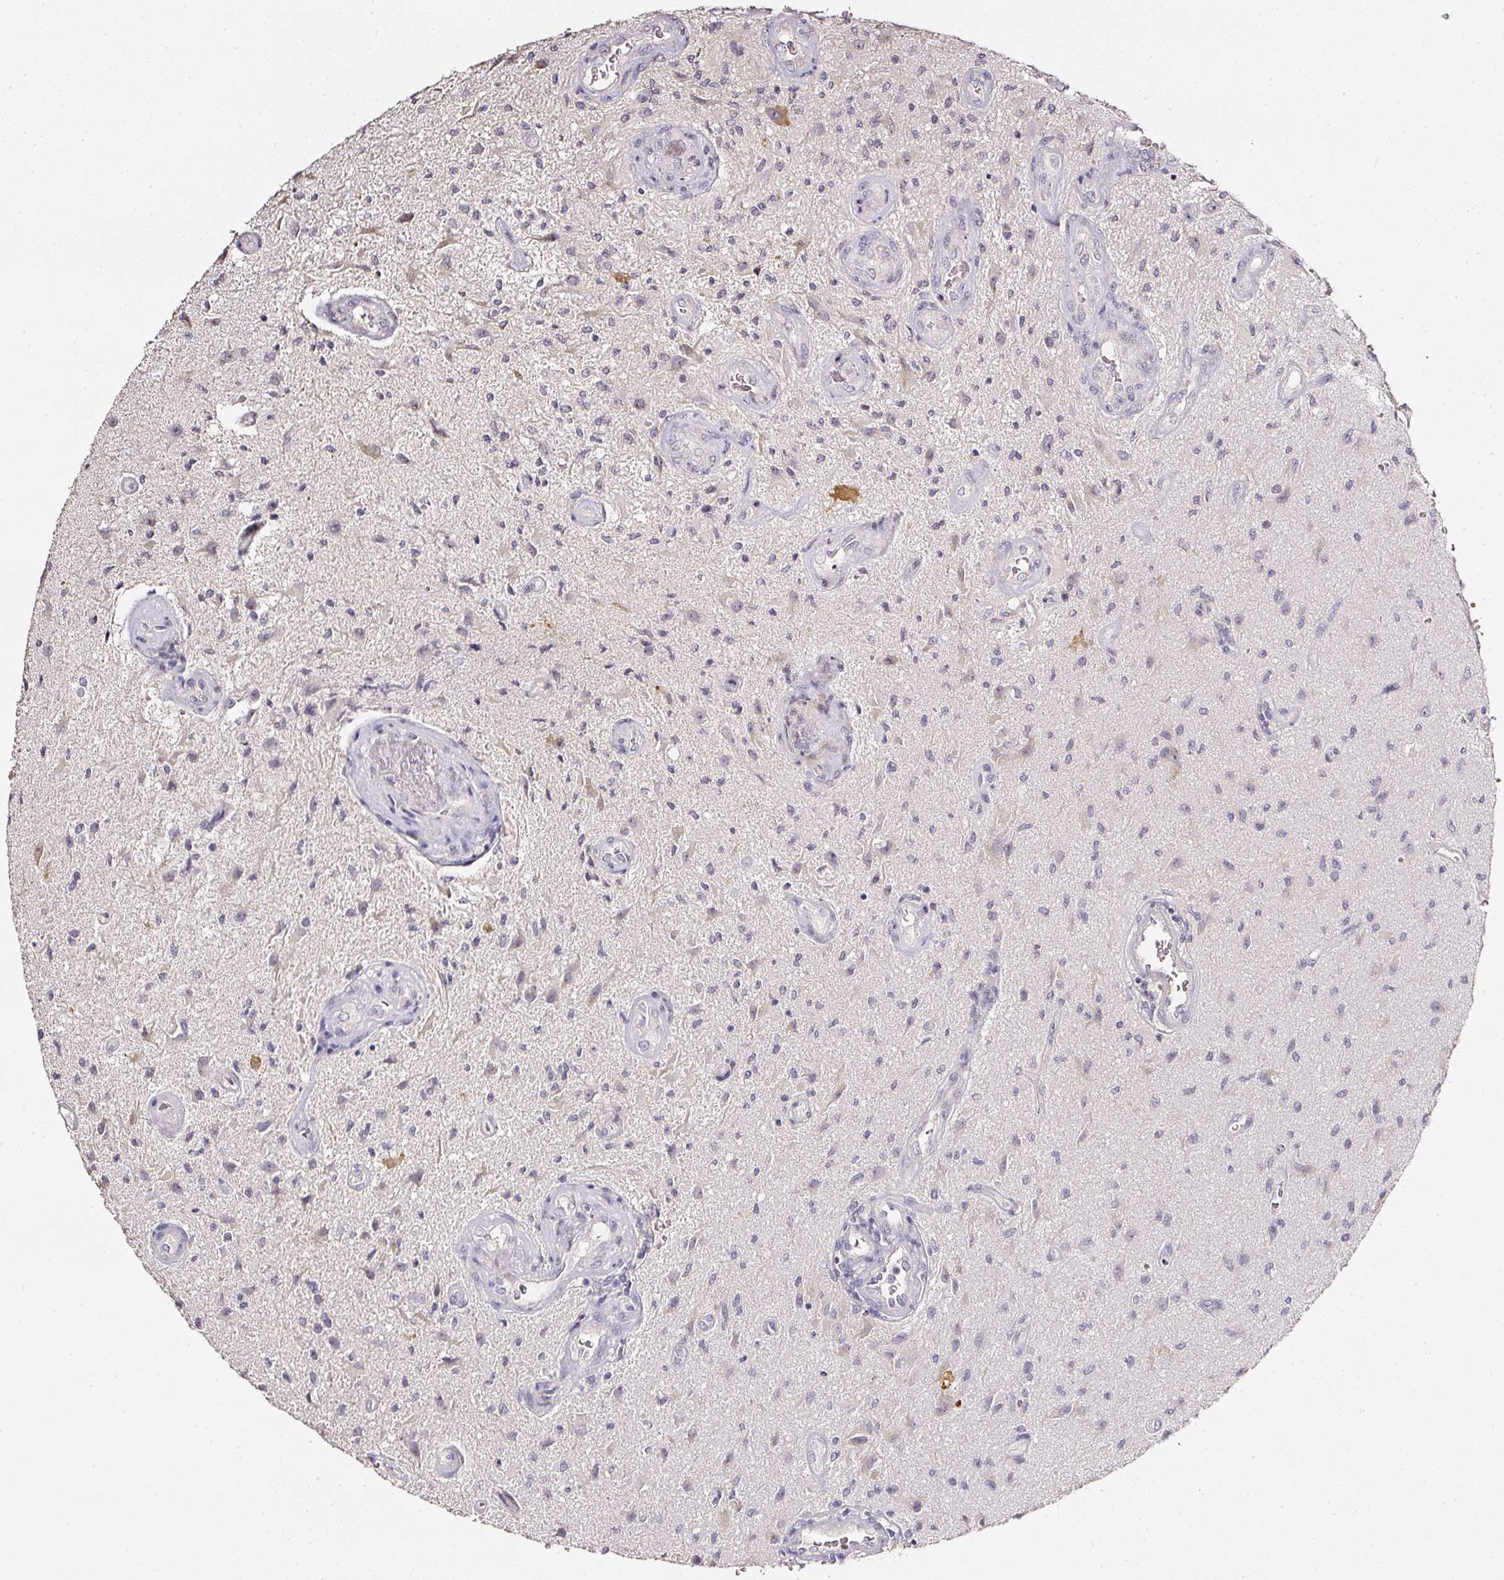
{"staining": {"intensity": "negative", "quantity": "none", "location": "none"}, "tissue": "glioma", "cell_type": "Tumor cells", "image_type": "cancer", "snomed": [{"axis": "morphology", "description": "Glioma, malignant, High grade"}, {"axis": "topography", "description": "Brain"}], "caption": "This is an IHC image of high-grade glioma (malignant). There is no positivity in tumor cells.", "gene": "NTRK1", "patient": {"sex": "male", "age": 67}}